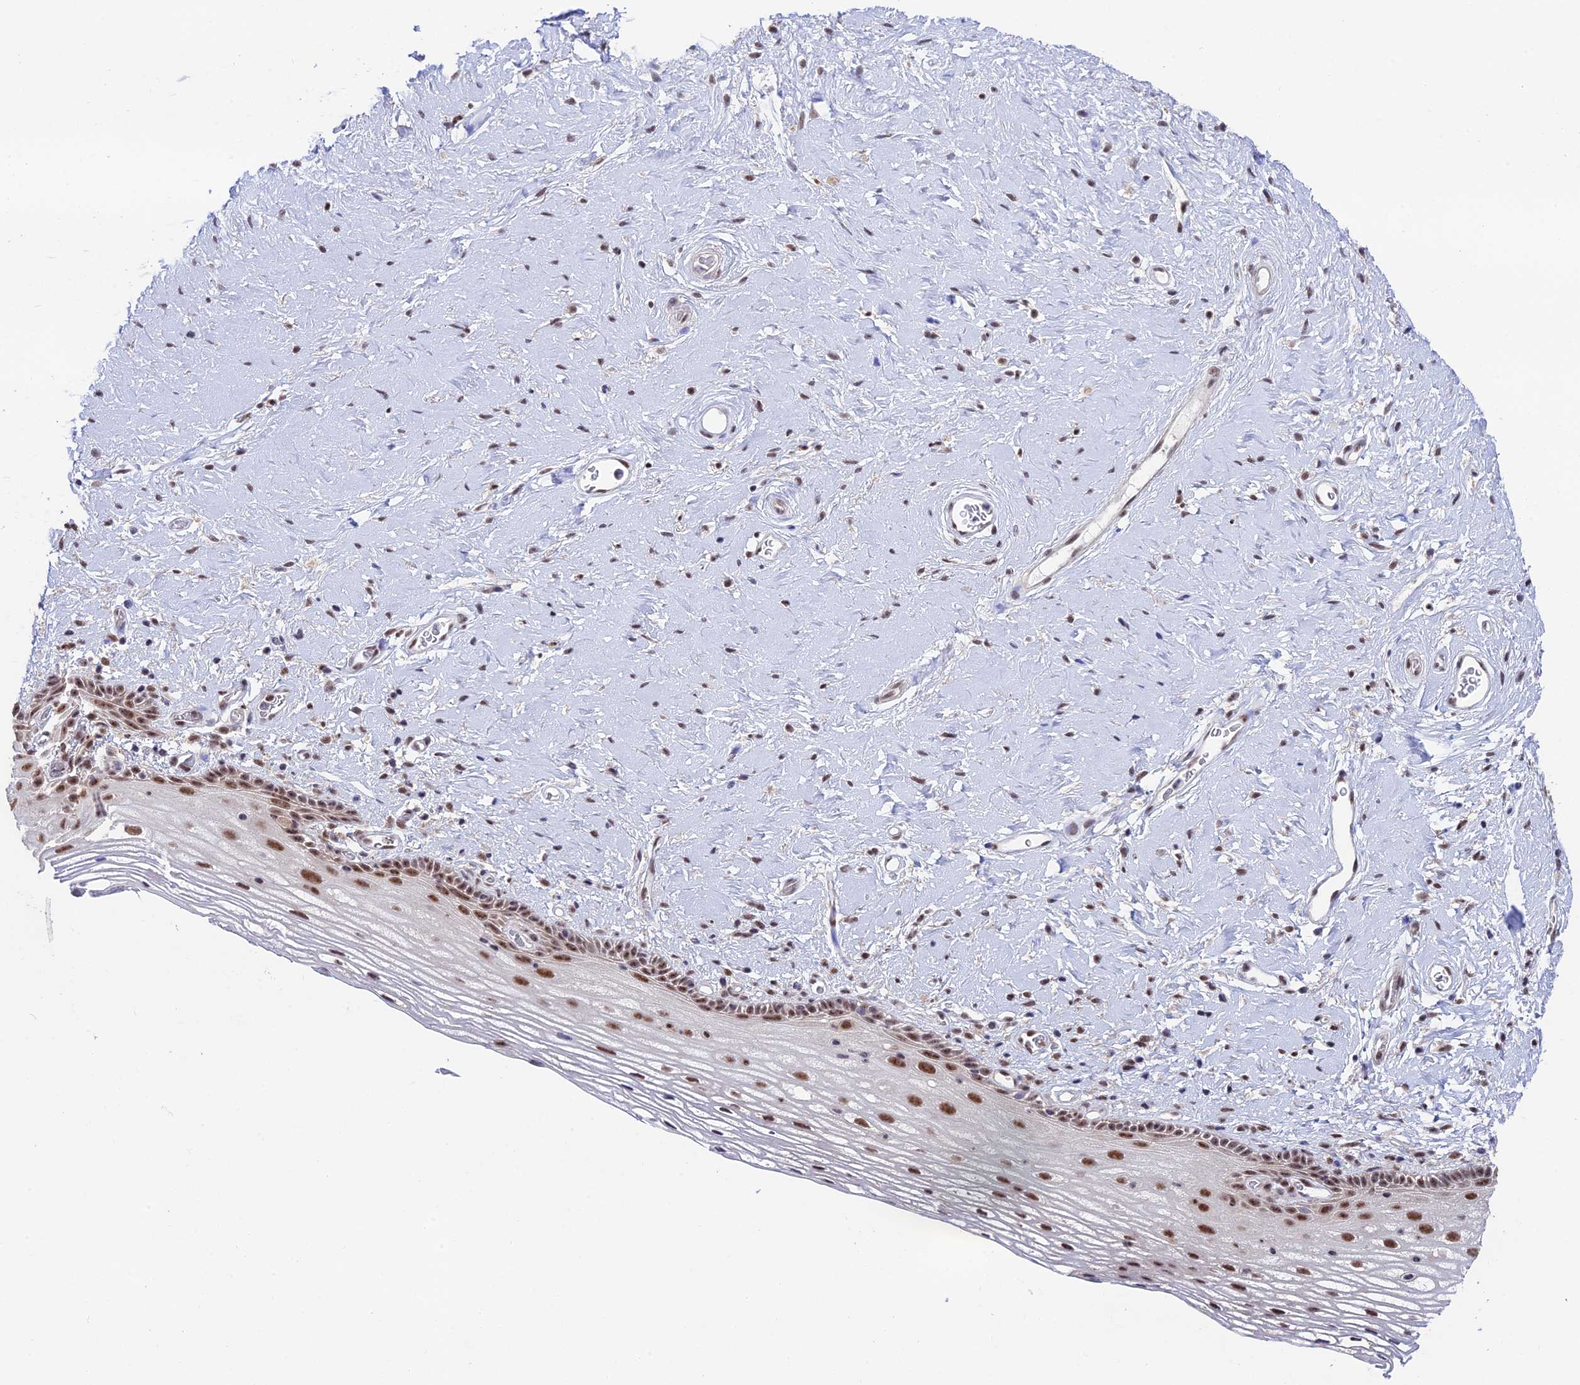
{"staining": {"intensity": "moderate", "quantity": ">75%", "location": "nuclear"}, "tissue": "vagina", "cell_type": "Squamous epithelial cells", "image_type": "normal", "snomed": [{"axis": "morphology", "description": "Normal tissue, NOS"}, {"axis": "morphology", "description": "Adenocarcinoma, NOS"}, {"axis": "topography", "description": "Rectum"}, {"axis": "topography", "description": "Vagina"}], "caption": "Immunohistochemical staining of unremarkable vagina exhibits moderate nuclear protein positivity in about >75% of squamous epithelial cells. (Brightfield microscopy of DAB IHC at high magnification).", "gene": "THOC7", "patient": {"sex": "female", "age": 71}}